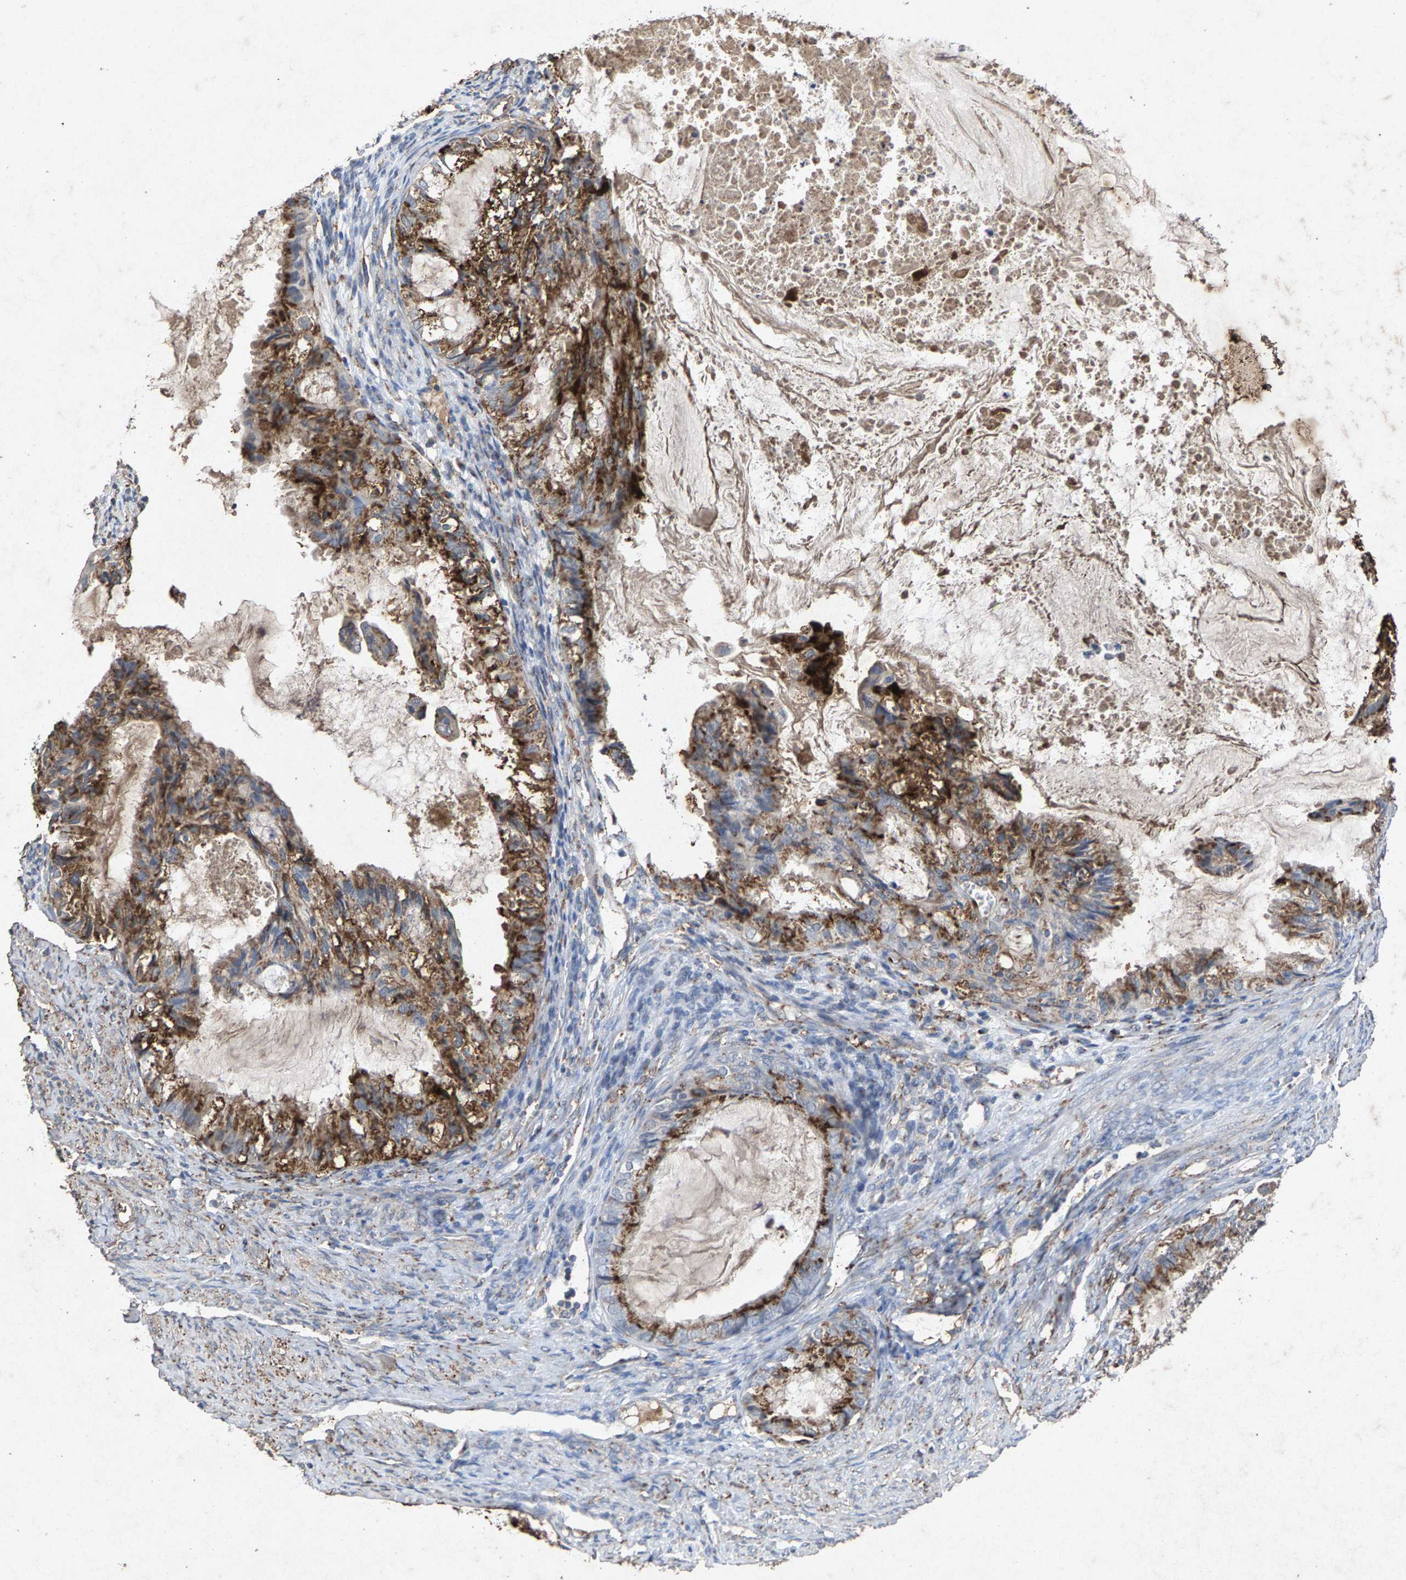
{"staining": {"intensity": "moderate", "quantity": ">75%", "location": "cytoplasmic/membranous"}, "tissue": "cervical cancer", "cell_type": "Tumor cells", "image_type": "cancer", "snomed": [{"axis": "morphology", "description": "Normal tissue, NOS"}, {"axis": "morphology", "description": "Adenocarcinoma, NOS"}, {"axis": "topography", "description": "Cervix"}, {"axis": "topography", "description": "Endometrium"}], "caption": "This photomicrograph demonstrates adenocarcinoma (cervical) stained with immunohistochemistry (IHC) to label a protein in brown. The cytoplasmic/membranous of tumor cells show moderate positivity for the protein. Nuclei are counter-stained blue.", "gene": "MAN2A1", "patient": {"sex": "female", "age": 86}}